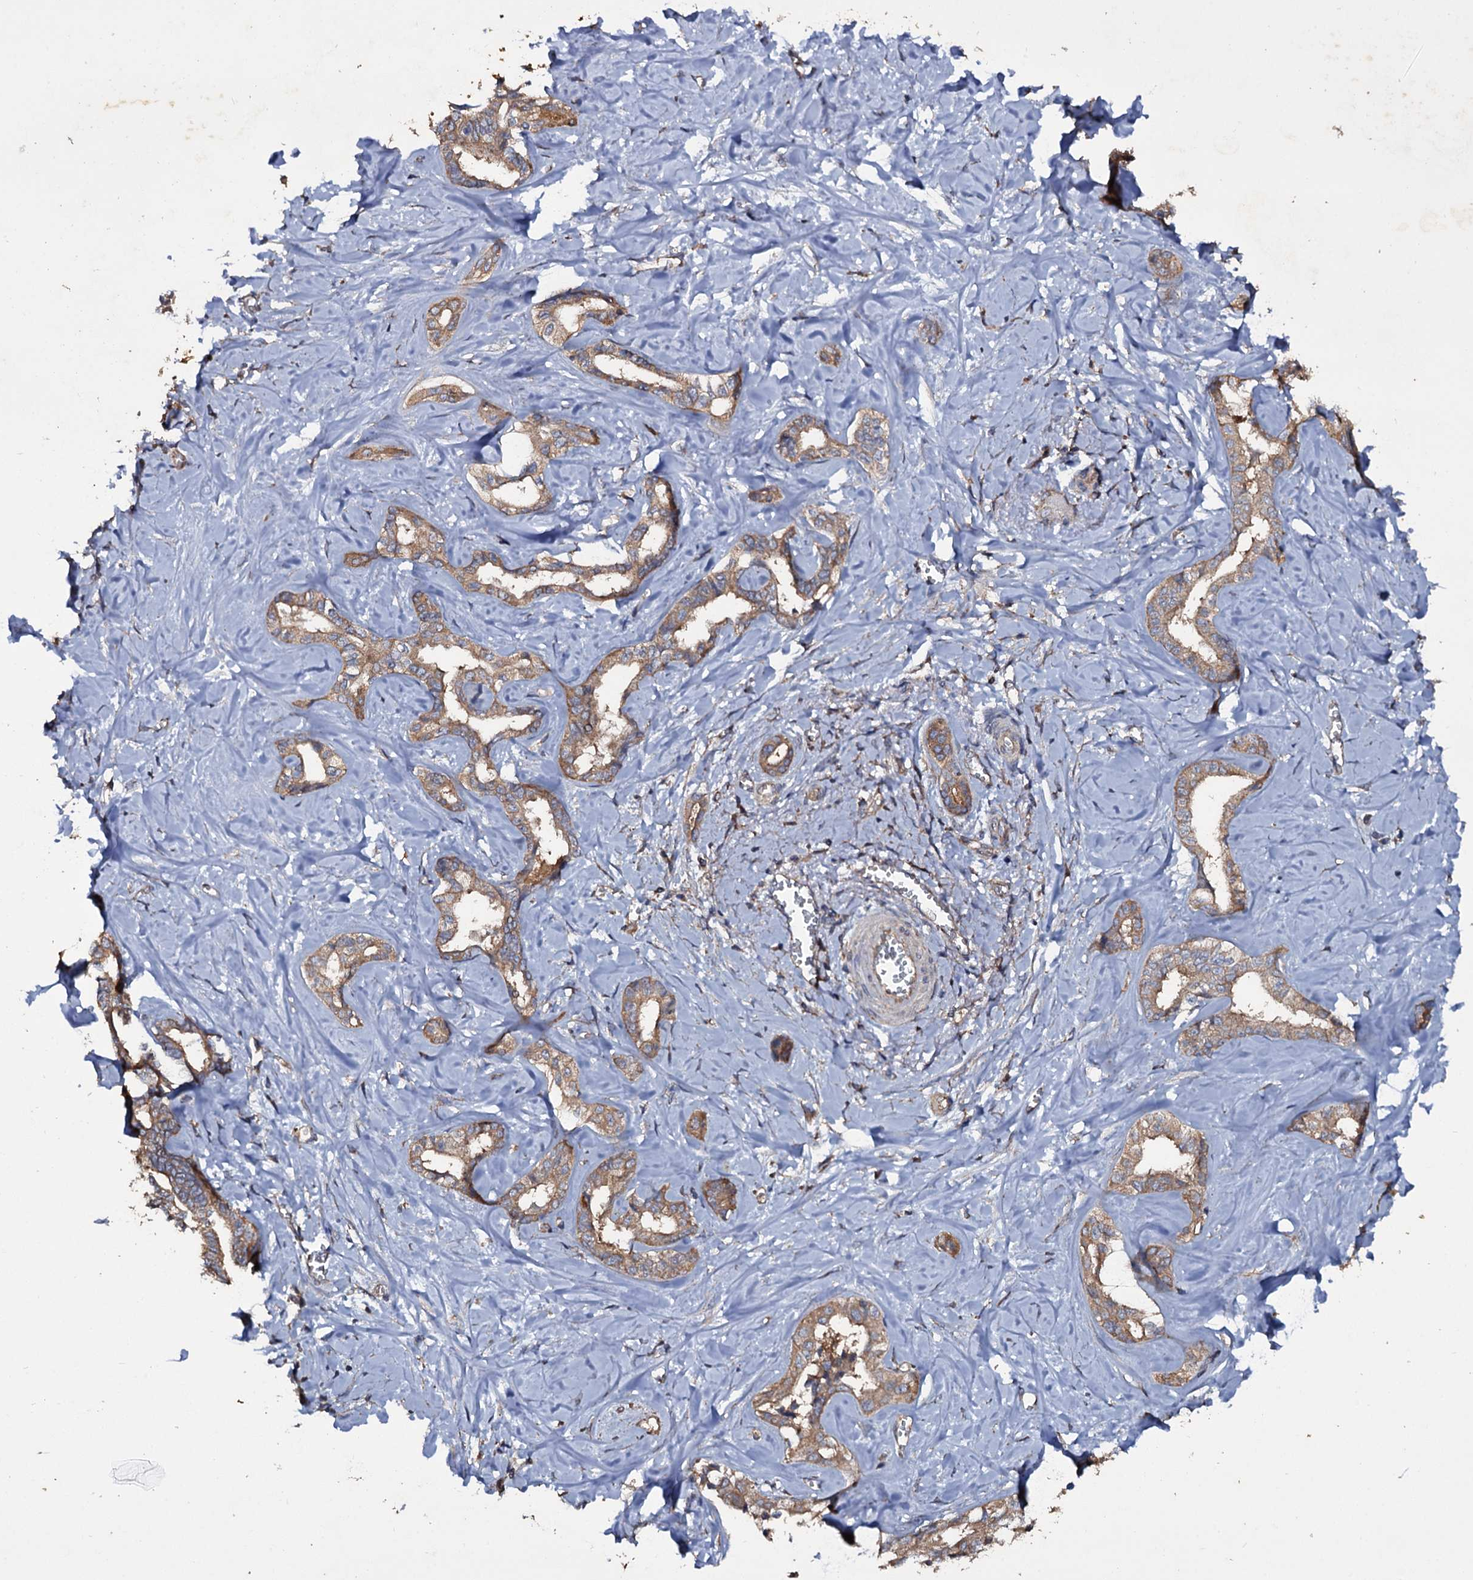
{"staining": {"intensity": "moderate", "quantity": ">75%", "location": "cytoplasmic/membranous"}, "tissue": "liver cancer", "cell_type": "Tumor cells", "image_type": "cancer", "snomed": [{"axis": "morphology", "description": "Cholangiocarcinoma"}, {"axis": "topography", "description": "Liver"}], "caption": "Approximately >75% of tumor cells in human cholangiocarcinoma (liver) show moderate cytoplasmic/membranous protein staining as visualized by brown immunohistochemical staining.", "gene": "TTC23", "patient": {"sex": "female", "age": 77}}